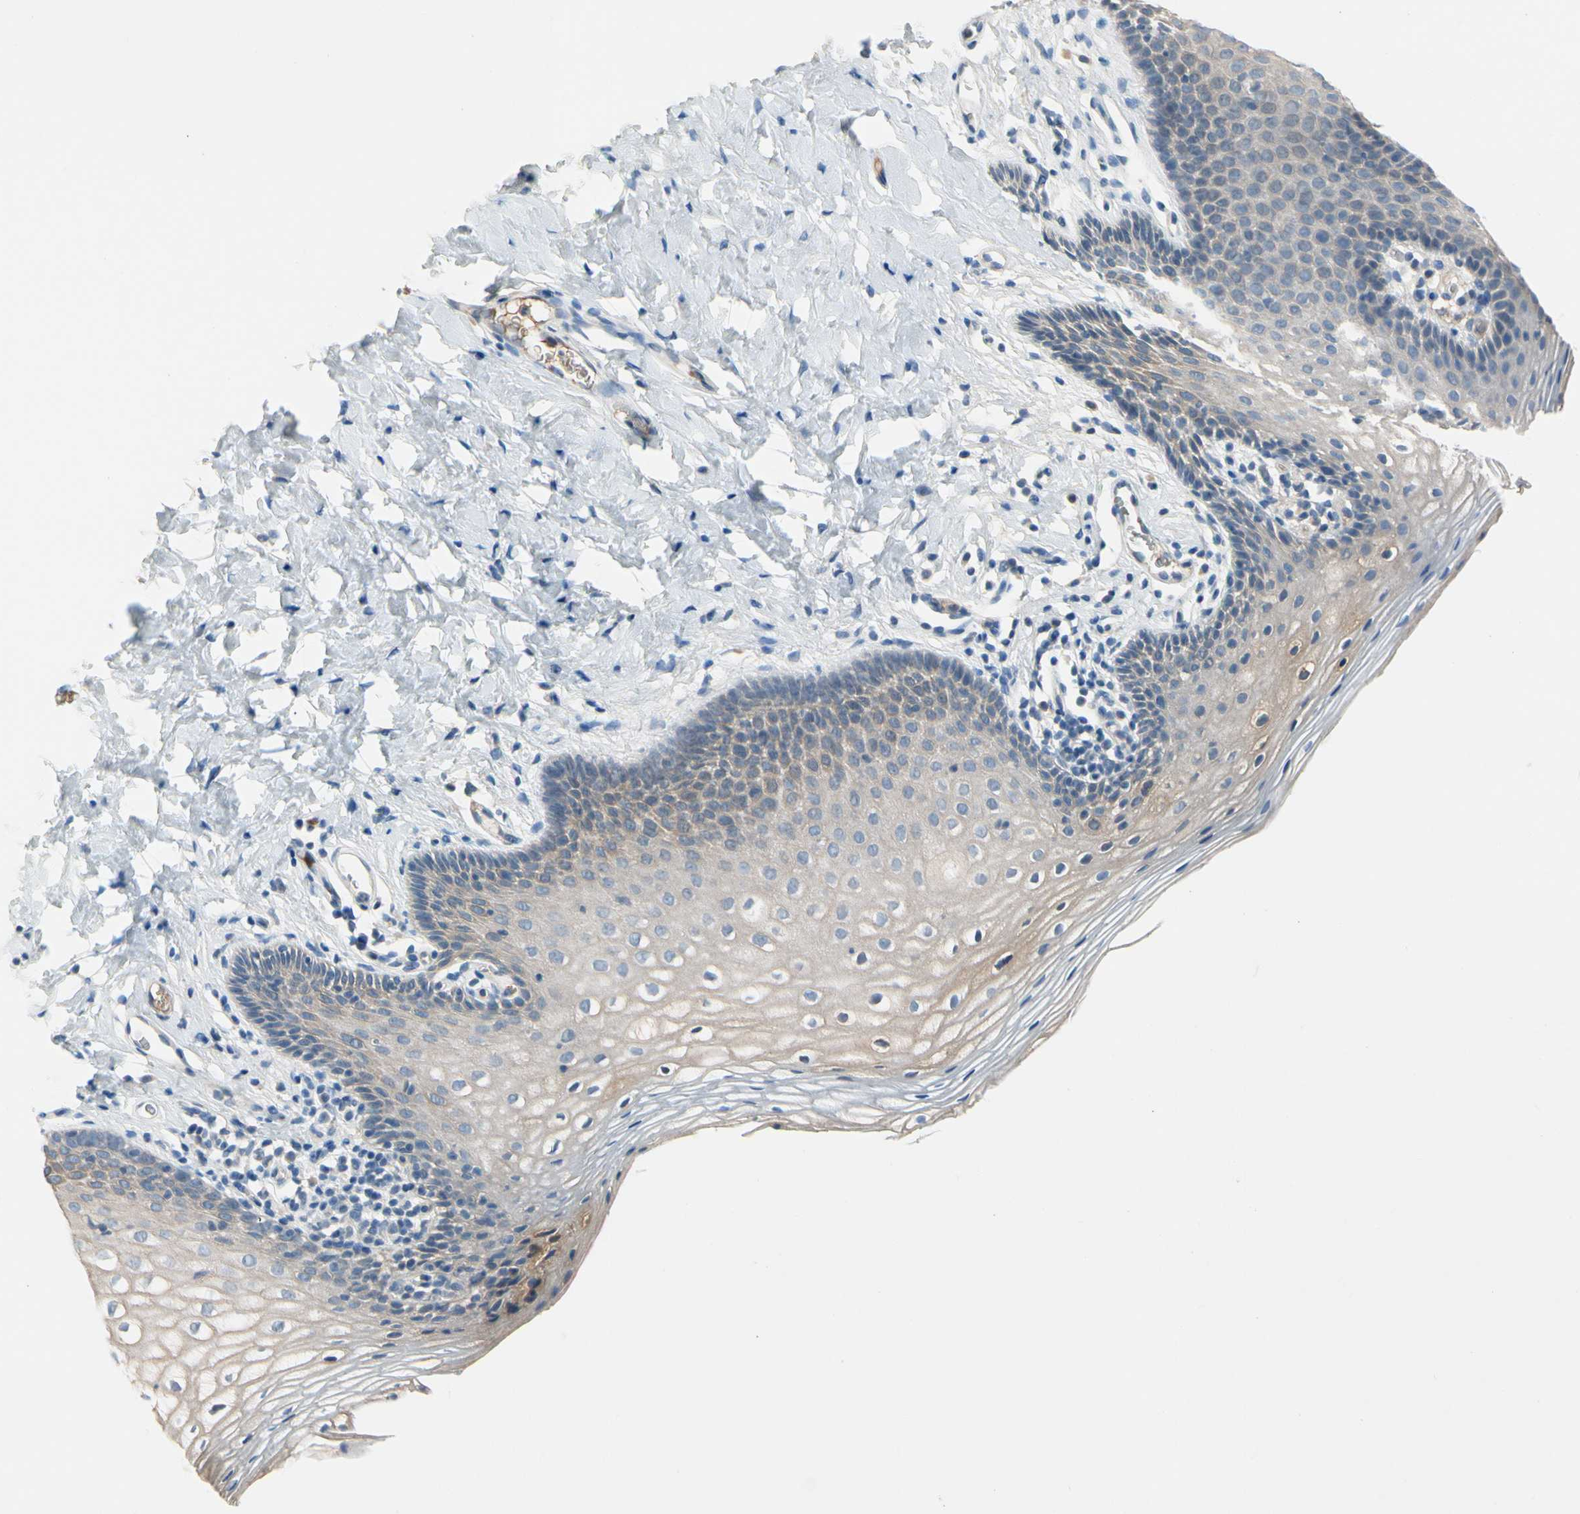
{"staining": {"intensity": "weak", "quantity": "25%-75%", "location": "cytoplasmic/membranous"}, "tissue": "vagina", "cell_type": "Squamous epithelial cells", "image_type": "normal", "snomed": [{"axis": "morphology", "description": "Normal tissue, NOS"}, {"axis": "topography", "description": "Vagina"}], "caption": "The micrograph reveals a brown stain indicating the presence of a protein in the cytoplasmic/membranous of squamous epithelial cells in vagina. The staining is performed using DAB brown chromogen to label protein expression. The nuclei are counter-stained blue using hematoxylin.", "gene": "CNDP1", "patient": {"sex": "female", "age": 55}}